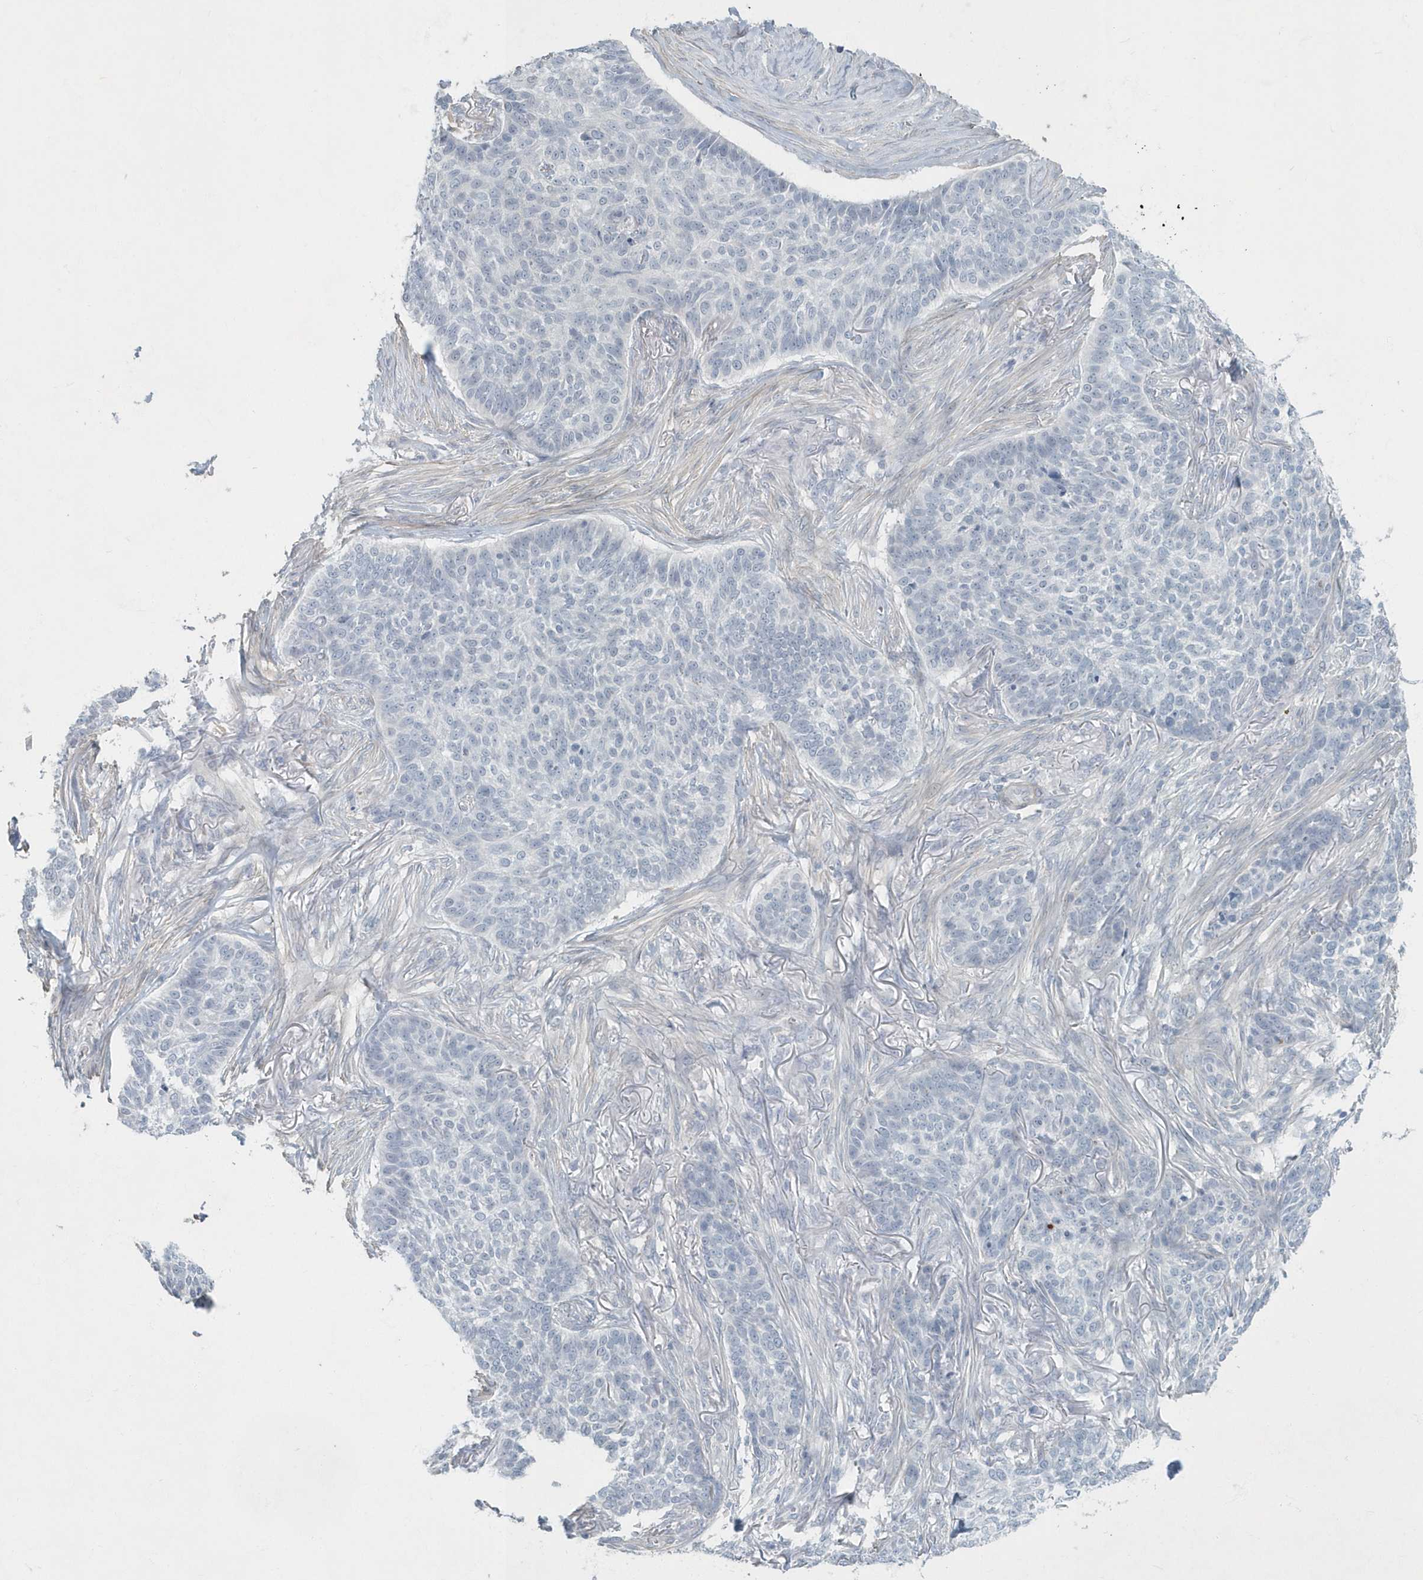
{"staining": {"intensity": "negative", "quantity": "none", "location": "none"}, "tissue": "skin cancer", "cell_type": "Tumor cells", "image_type": "cancer", "snomed": [{"axis": "morphology", "description": "Basal cell carcinoma"}, {"axis": "topography", "description": "Skin"}], "caption": "Immunohistochemical staining of skin basal cell carcinoma shows no significant expression in tumor cells. (Immunohistochemistry (ihc), brightfield microscopy, high magnification).", "gene": "MYOT", "patient": {"sex": "male", "age": 85}}